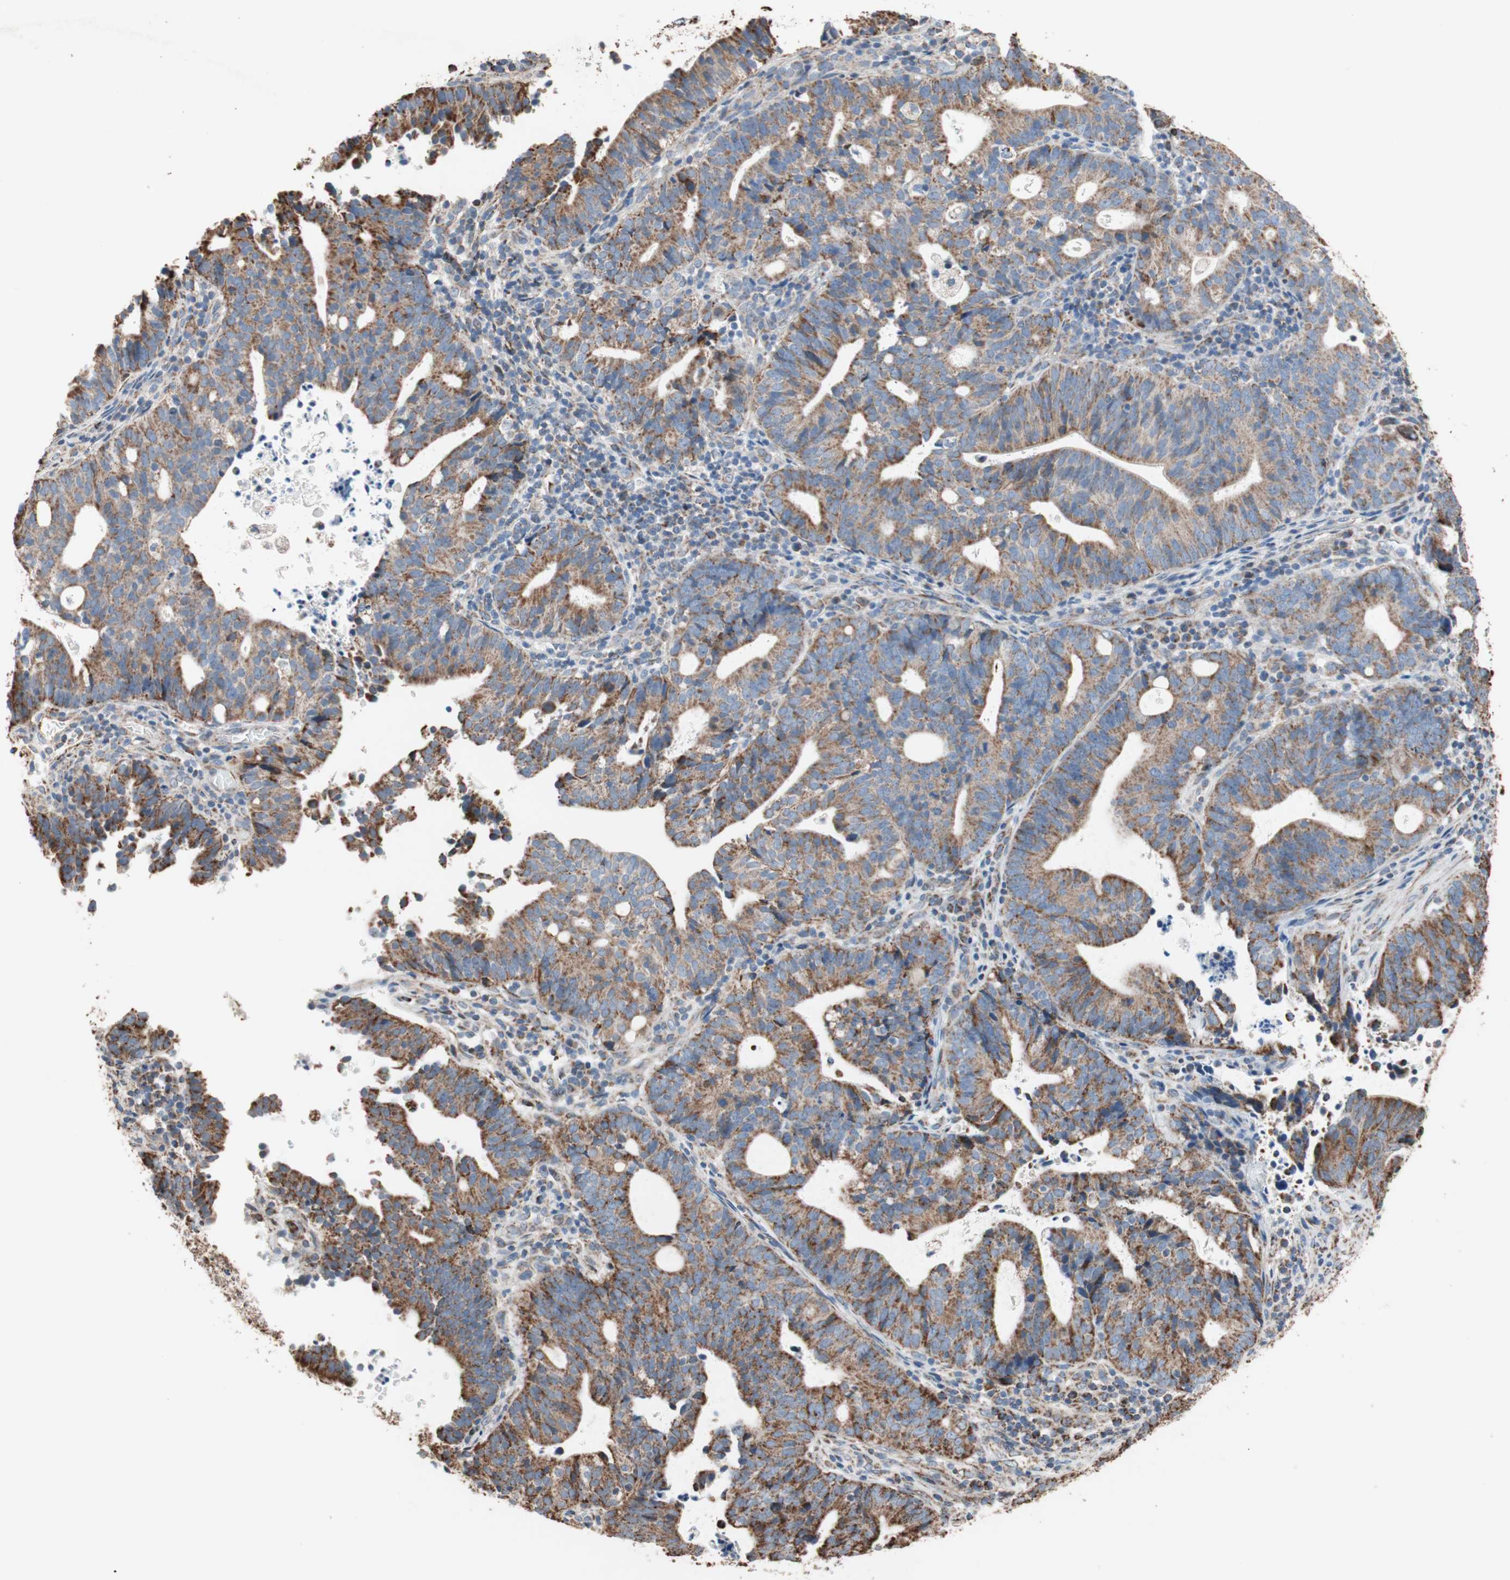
{"staining": {"intensity": "strong", "quantity": ">75%", "location": "cytoplasmic/membranous"}, "tissue": "endometrial cancer", "cell_type": "Tumor cells", "image_type": "cancer", "snomed": [{"axis": "morphology", "description": "Adenocarcinoma, NOS"}, {"axis": "topography", "description": "Uterus"}], "caption": "About >75% of tumor cells in human endometrial cancer (adenocarcinoma) show strong cytoplasmic/membranous protein expression as visualized by brown immunohistochemical staining.", "gene": "PCSK4", "patient": {"sex": "female", "age": 83}}